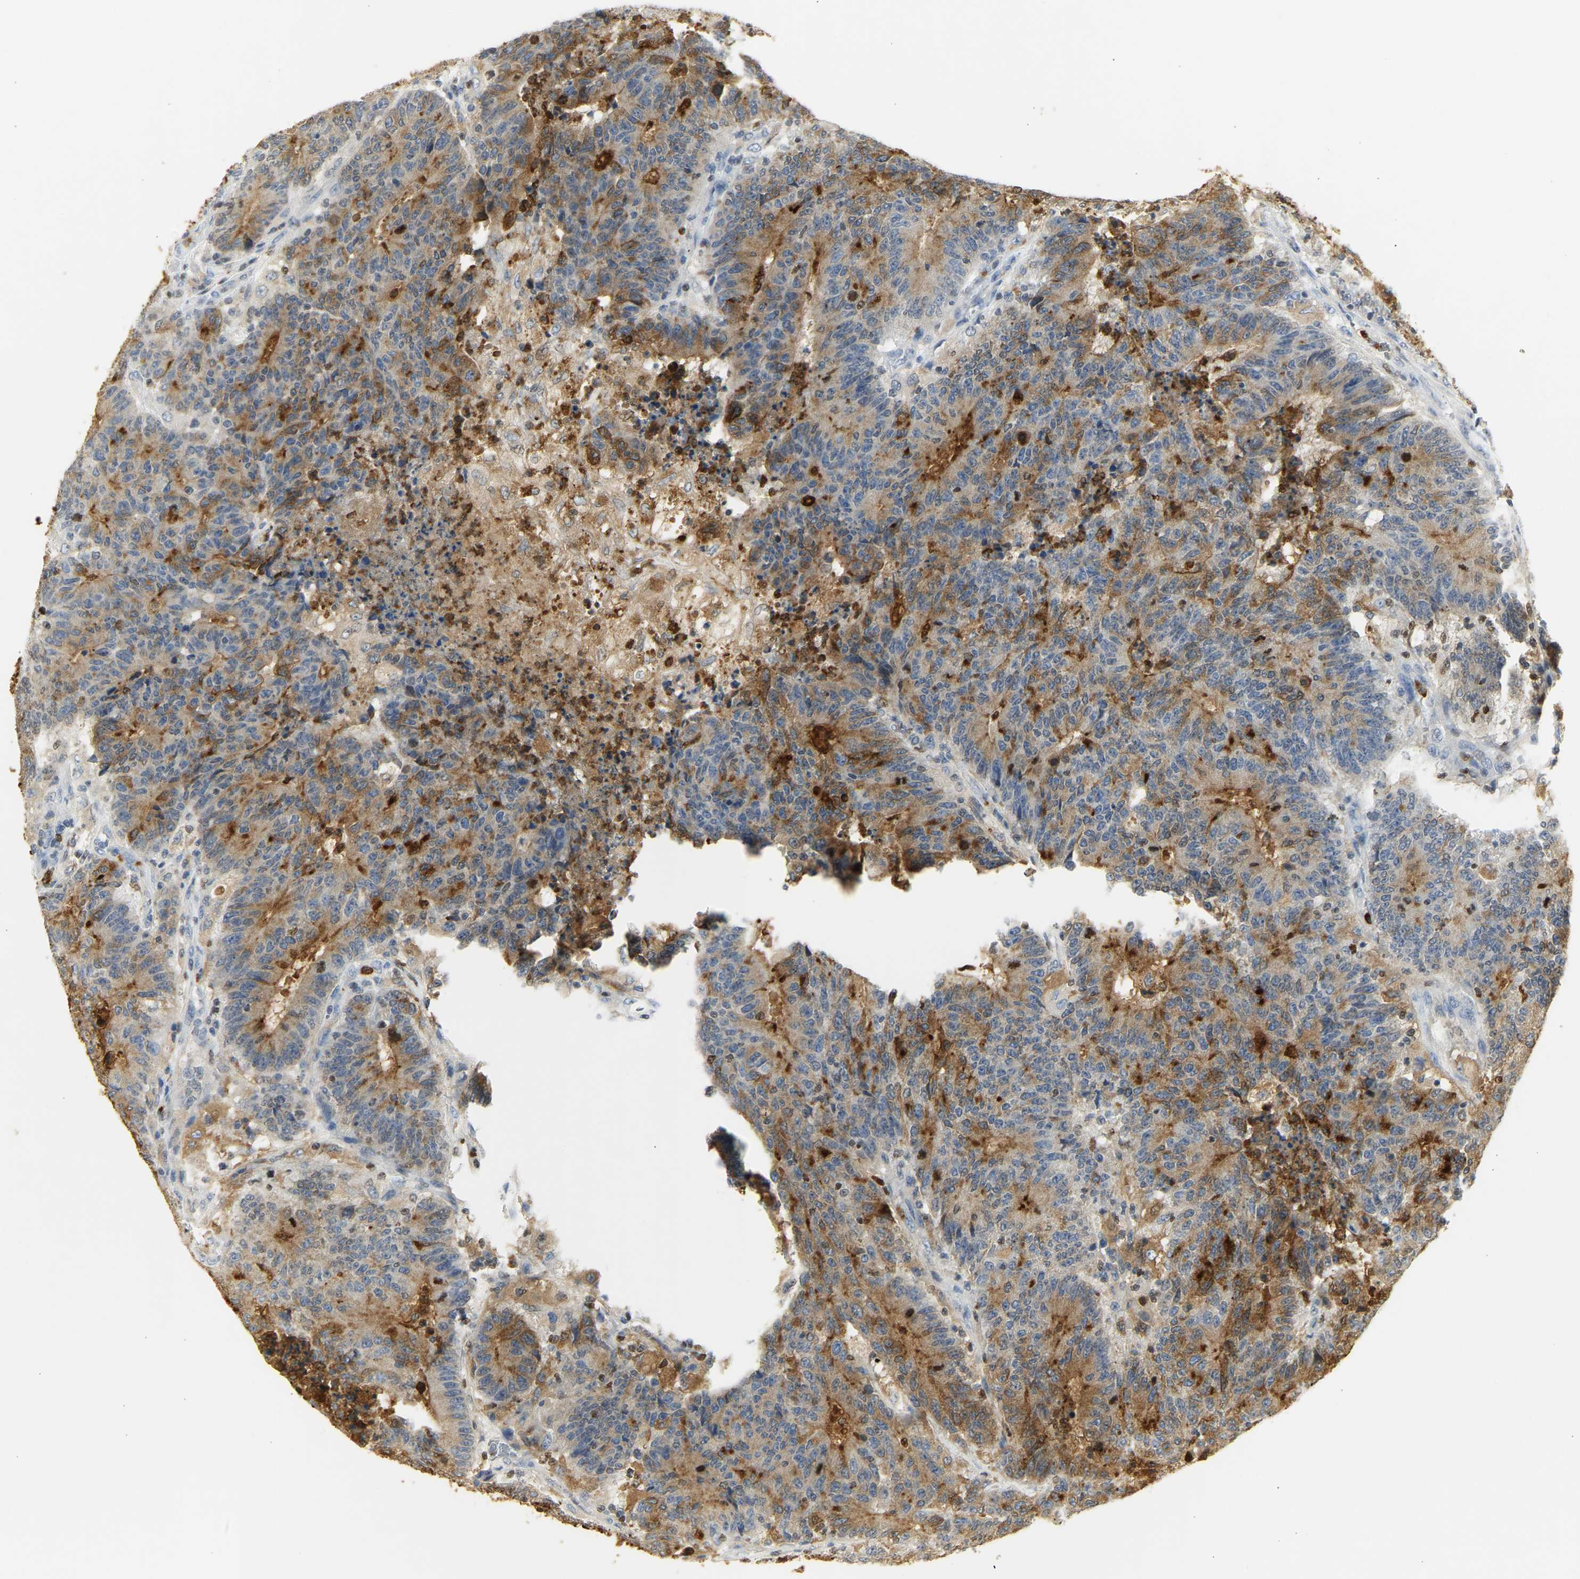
{"staining": {"intensity": "moderate", "quantity": ">75%", "location": "cytoplasmic/membranous"}, "tissue": "colorectal cancer", "cell_type": "Tumor cells", "image_type": "cancer", "snomed": [{"axis": "morphology", "description": "Normal tissue, NOS"}, {"axis": "morphology", "description": "Adenocarcinoma, NOS"}, {"axis": "topography", "description": "Colon"}], "caption": "Colorectal cancer (adenocarcinoma) was stained to show a protein in brown. There is medium levels of moderate cytoplasmic/membranous staining in approximately >75% of tumor cells.", "gene": "CEACAM5", "patient": {"sex": "female", "age": 75}}